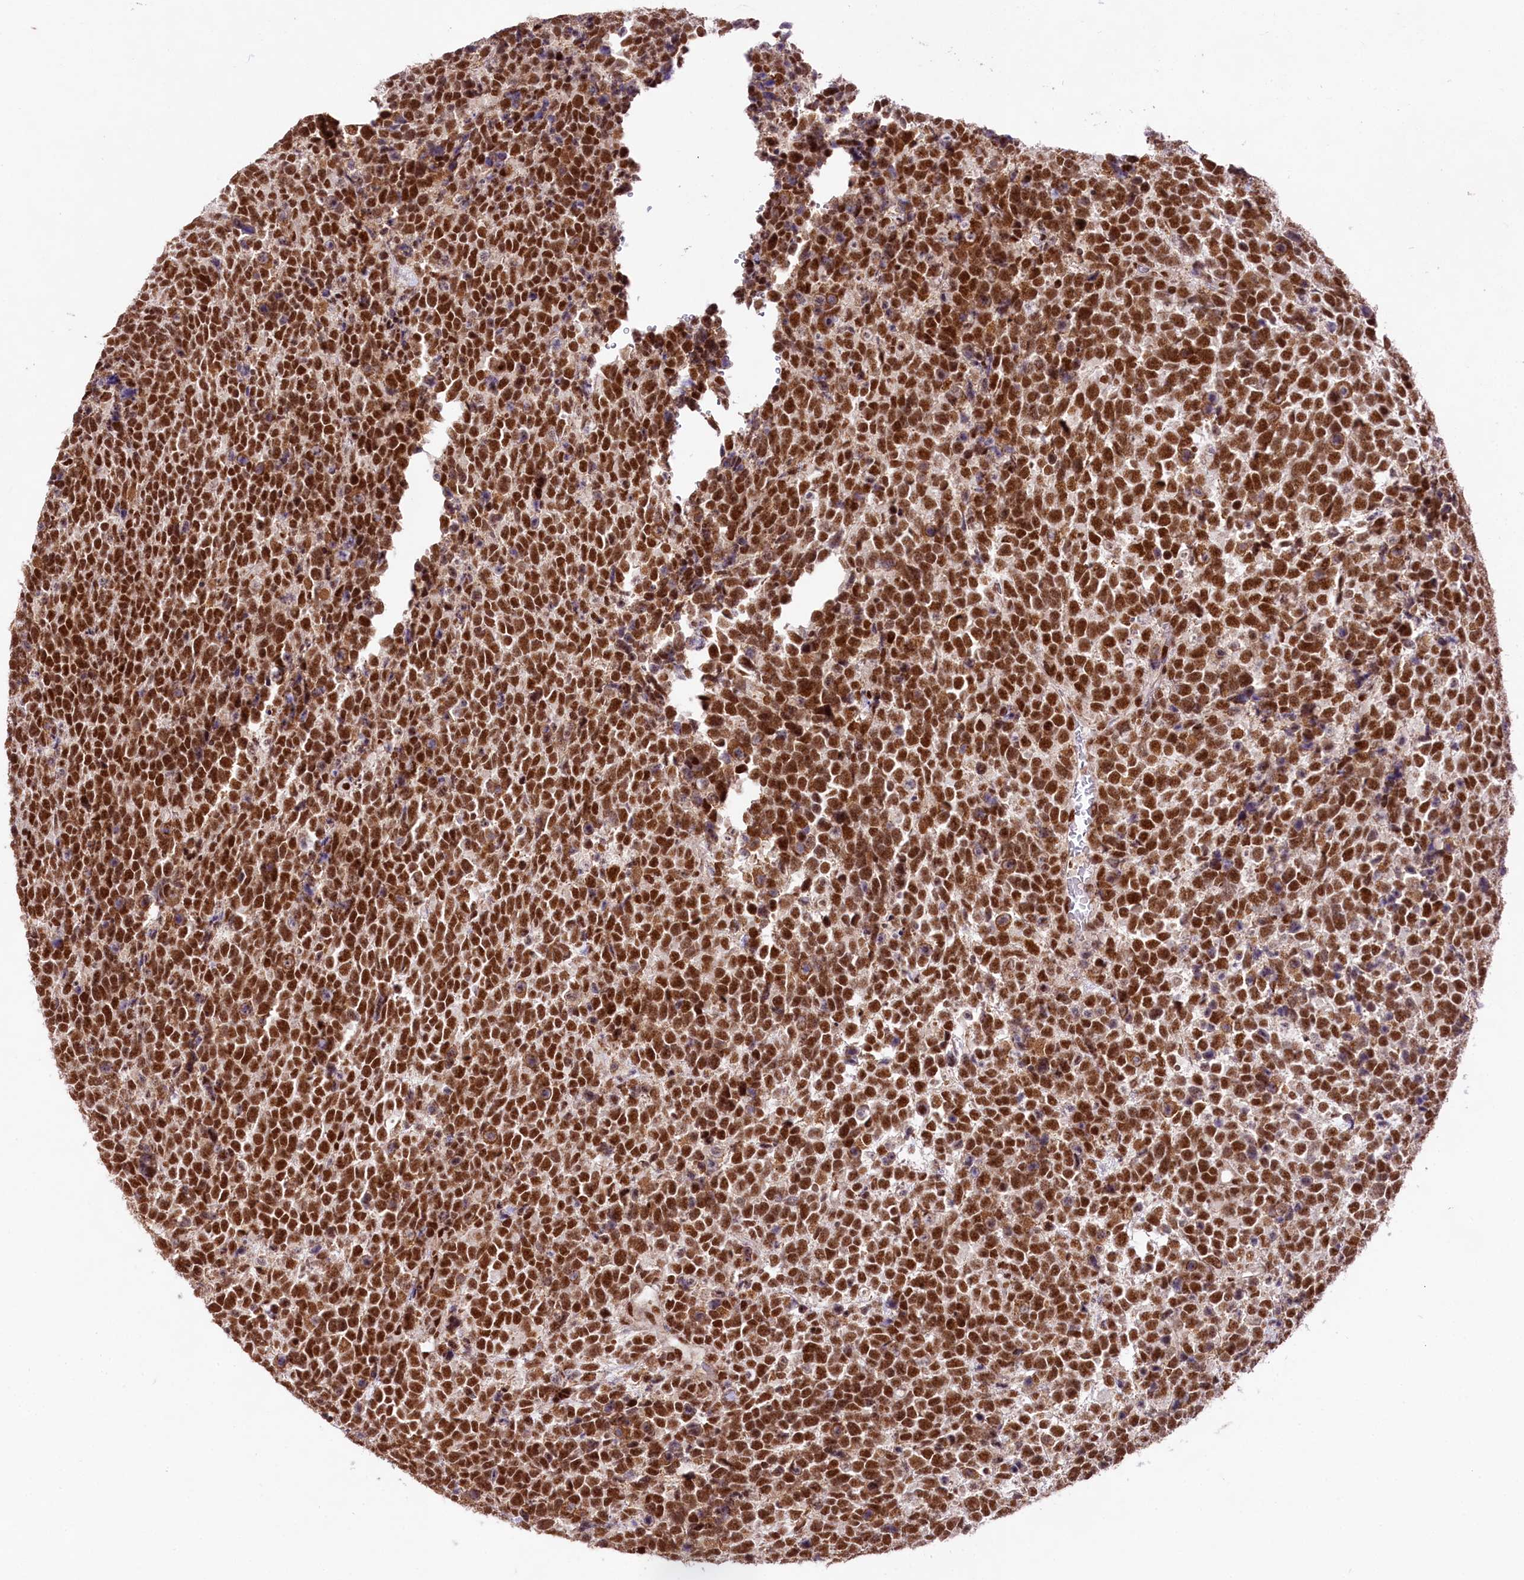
{"staining": {"intensity": "strong", "quantity": ">75%", "location": "nuclear"}, "tissue": "urothelial cancer", "cell_type": "Tumor cells", "image_type": "cancer", "snomed": [{"axis": "morphology", "description": "Urothelial carcinoma, High grade"}, {"axis": "topography", "description": "Urinary bladder"}], "caption": "DAB (3,3'-diaminobenzidine) immunohistochemical staining of urothelial cancer reveals strong nuclear protein positivity in about >75% of tumor cells.", "gene": "HIRA", "patient": {"sex": "female", "age": 82}}